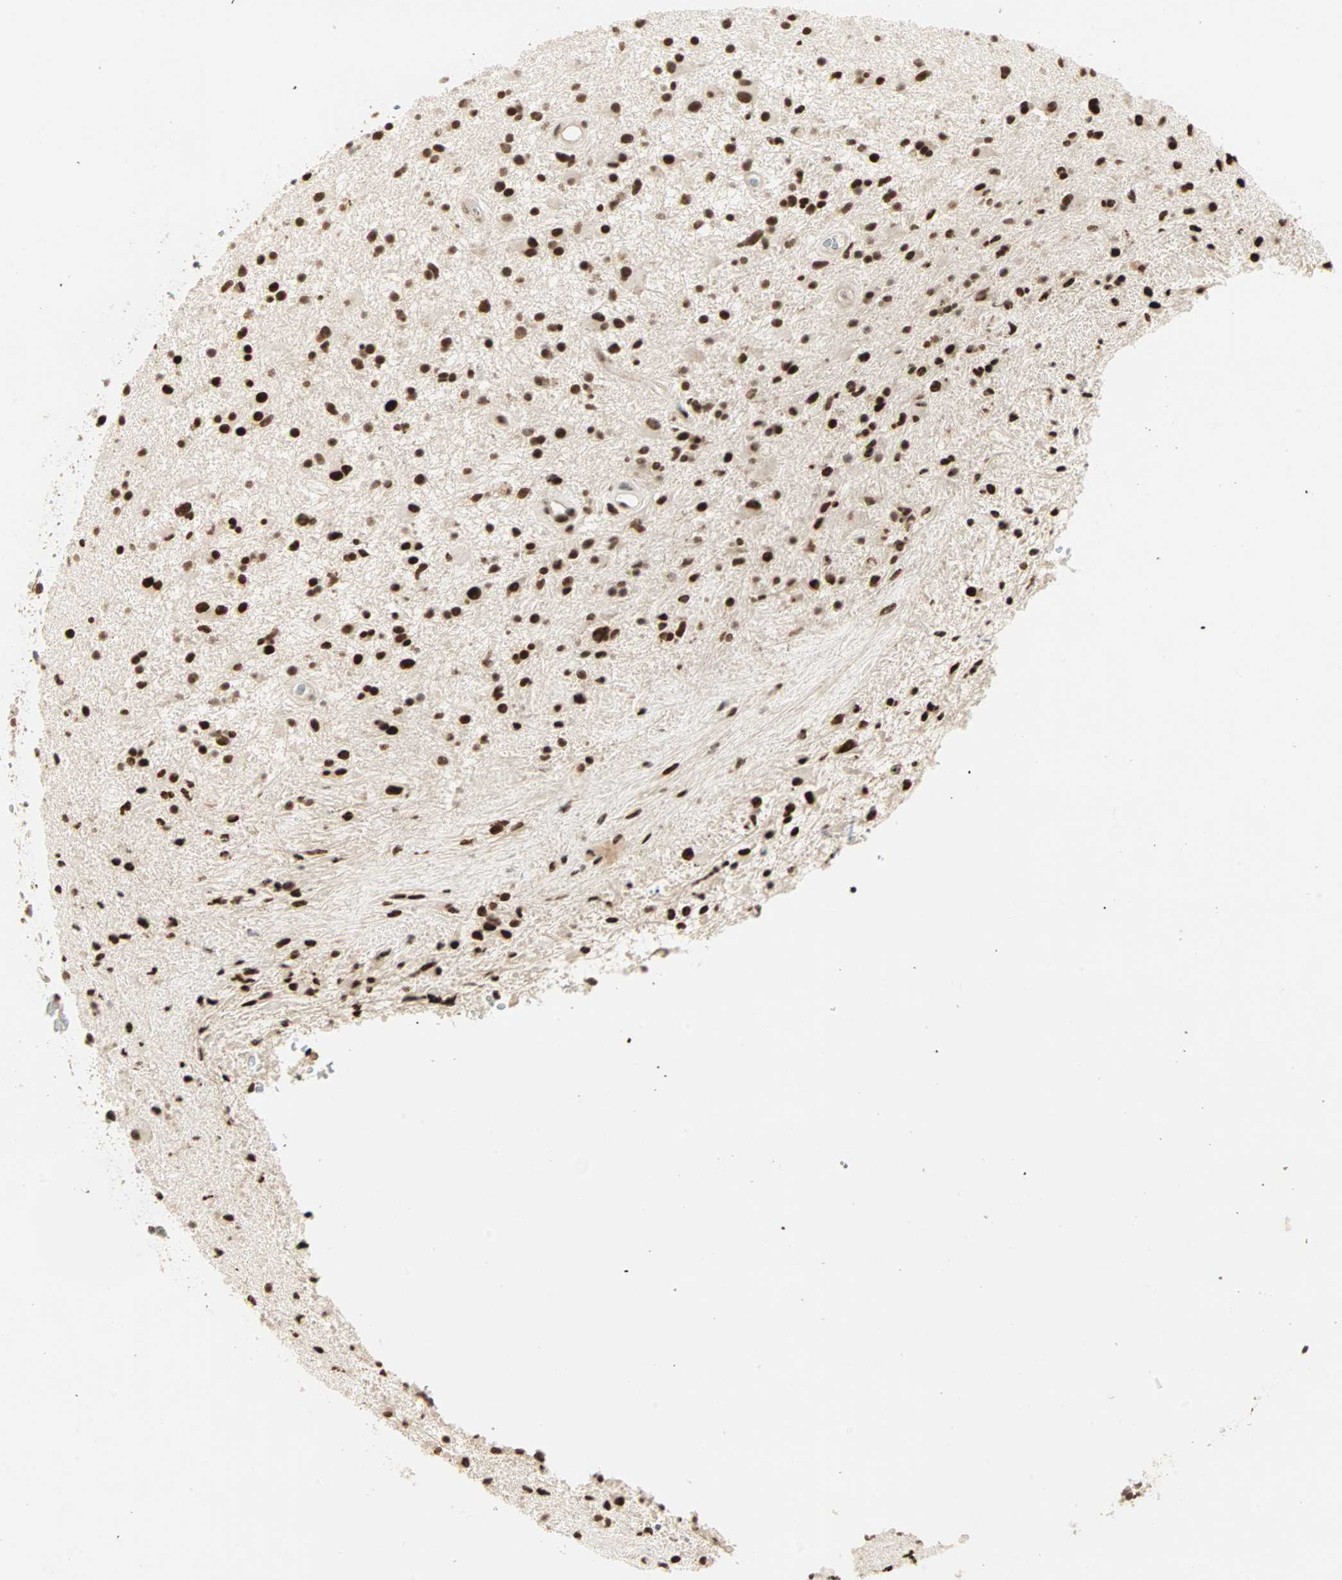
{"staining": {"intensity": "strong", "quantity": ">75%", "location": "nuclear"}, "tissue": "glioma", "cell_type": "Tumor cells", "image_type": "cancer", "snomed": [{"axis": "morphology", "description": "Glioma, malignant, High grade"}, {"axis": "topography", "description": "Brain"}], "caption": "The immunohistochemical stain labels strong nuclear expression in tumor cells of malignant high-grade glioma tissue.", "gene": "BLM", "patient": {"sex": "male", "age": 33}}